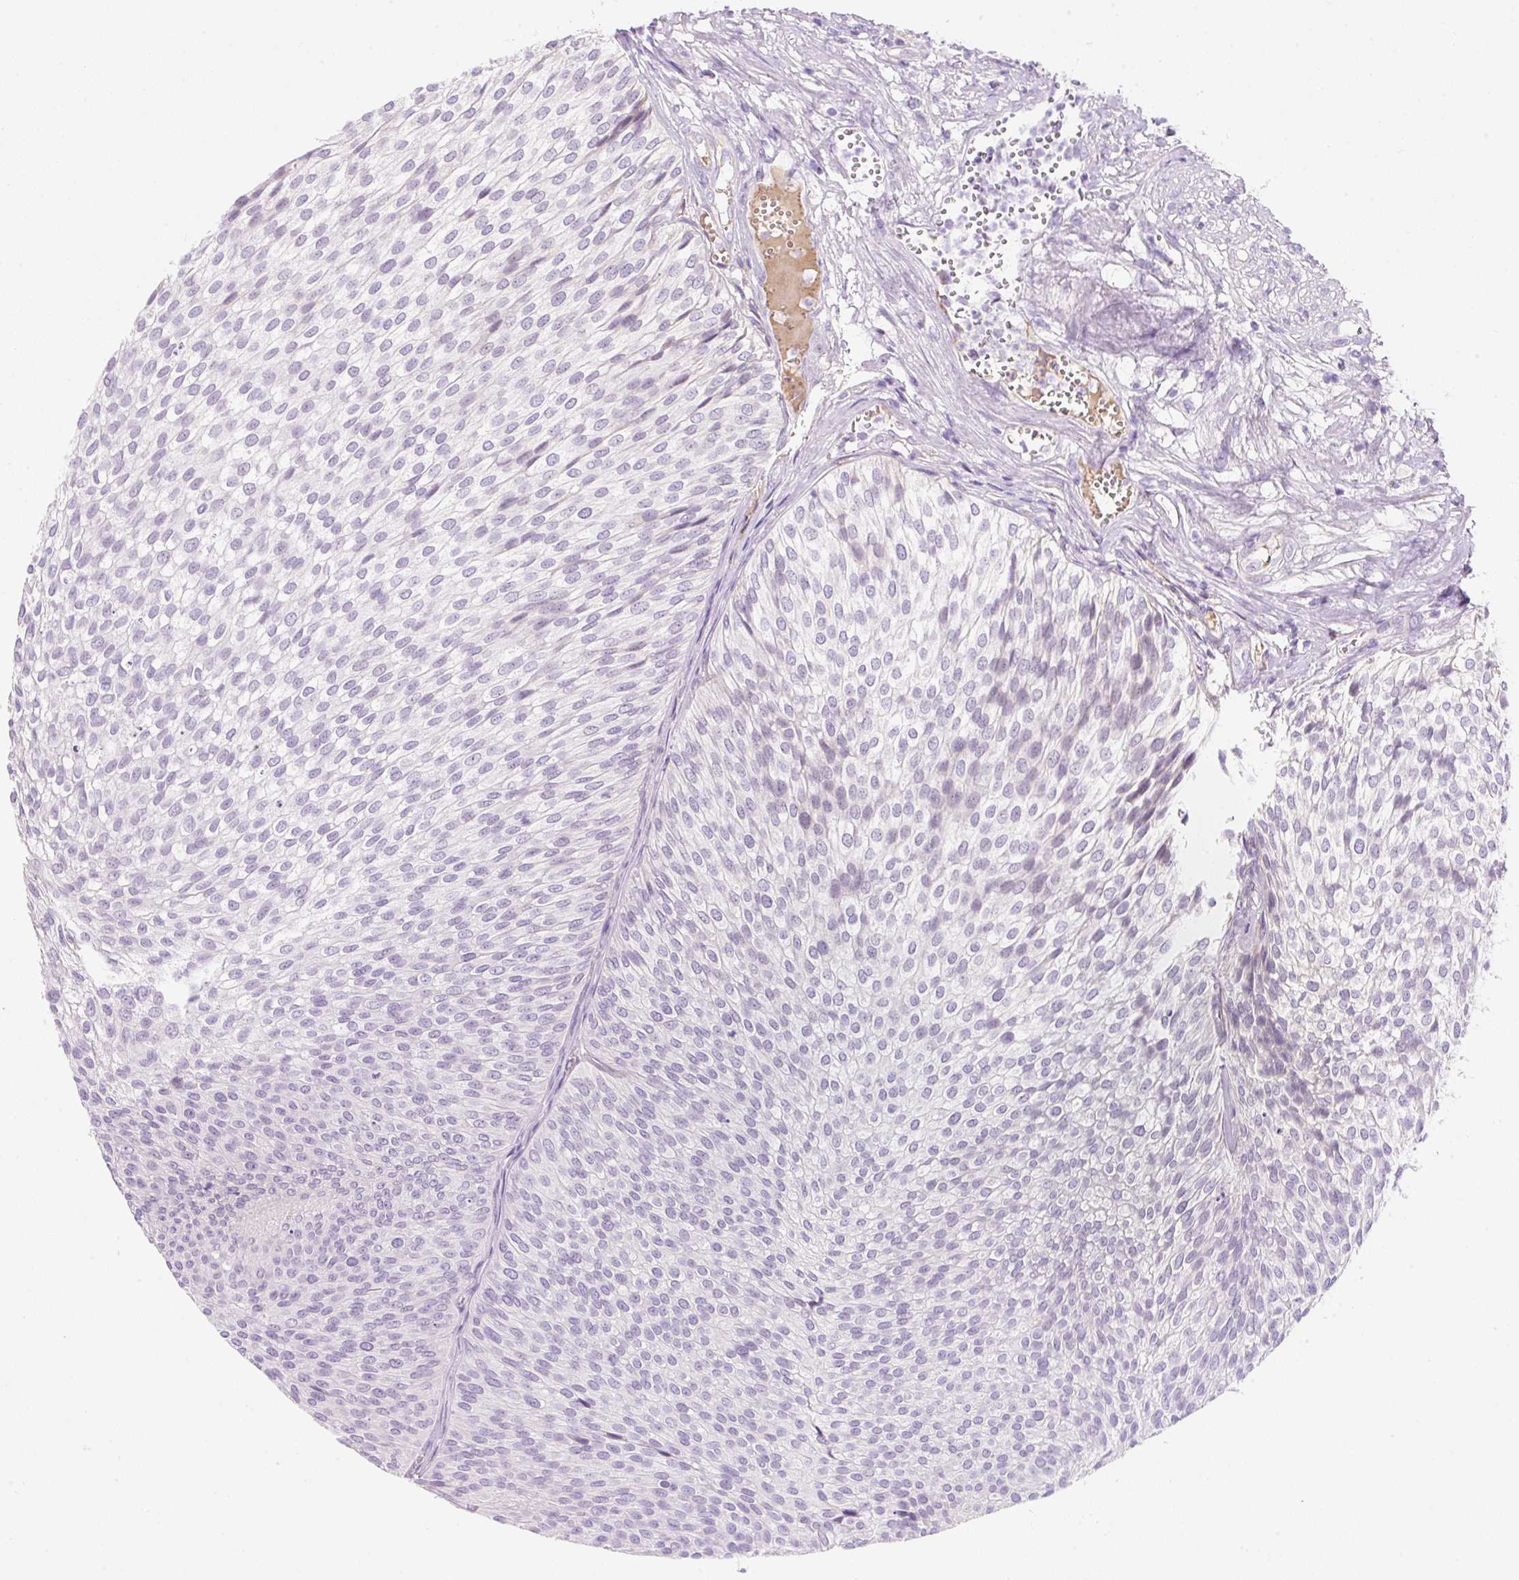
{"staining": {"intensity": "negative", "quantity": "none", "location": "none"}, "tissue": "urothelial cancer", "cell_type": "Tumor cells", "image_type": "cancer", "snomed": [{"axis": "morphology", "description": "Urothelial carcinoma, Low grade"}, {"axis": "topography", "description": "Urinary bladder"}], "caption": "High magnification brightfield microscopy of urothelial cancer stained with DAB (3,3'-diaminobenzidine) (brown) and counterstained with hematoxylin (blue): tumor cells show no significant expression.", "gene": "ZNF121", "patient": {"sex": "male", "age": 91}}